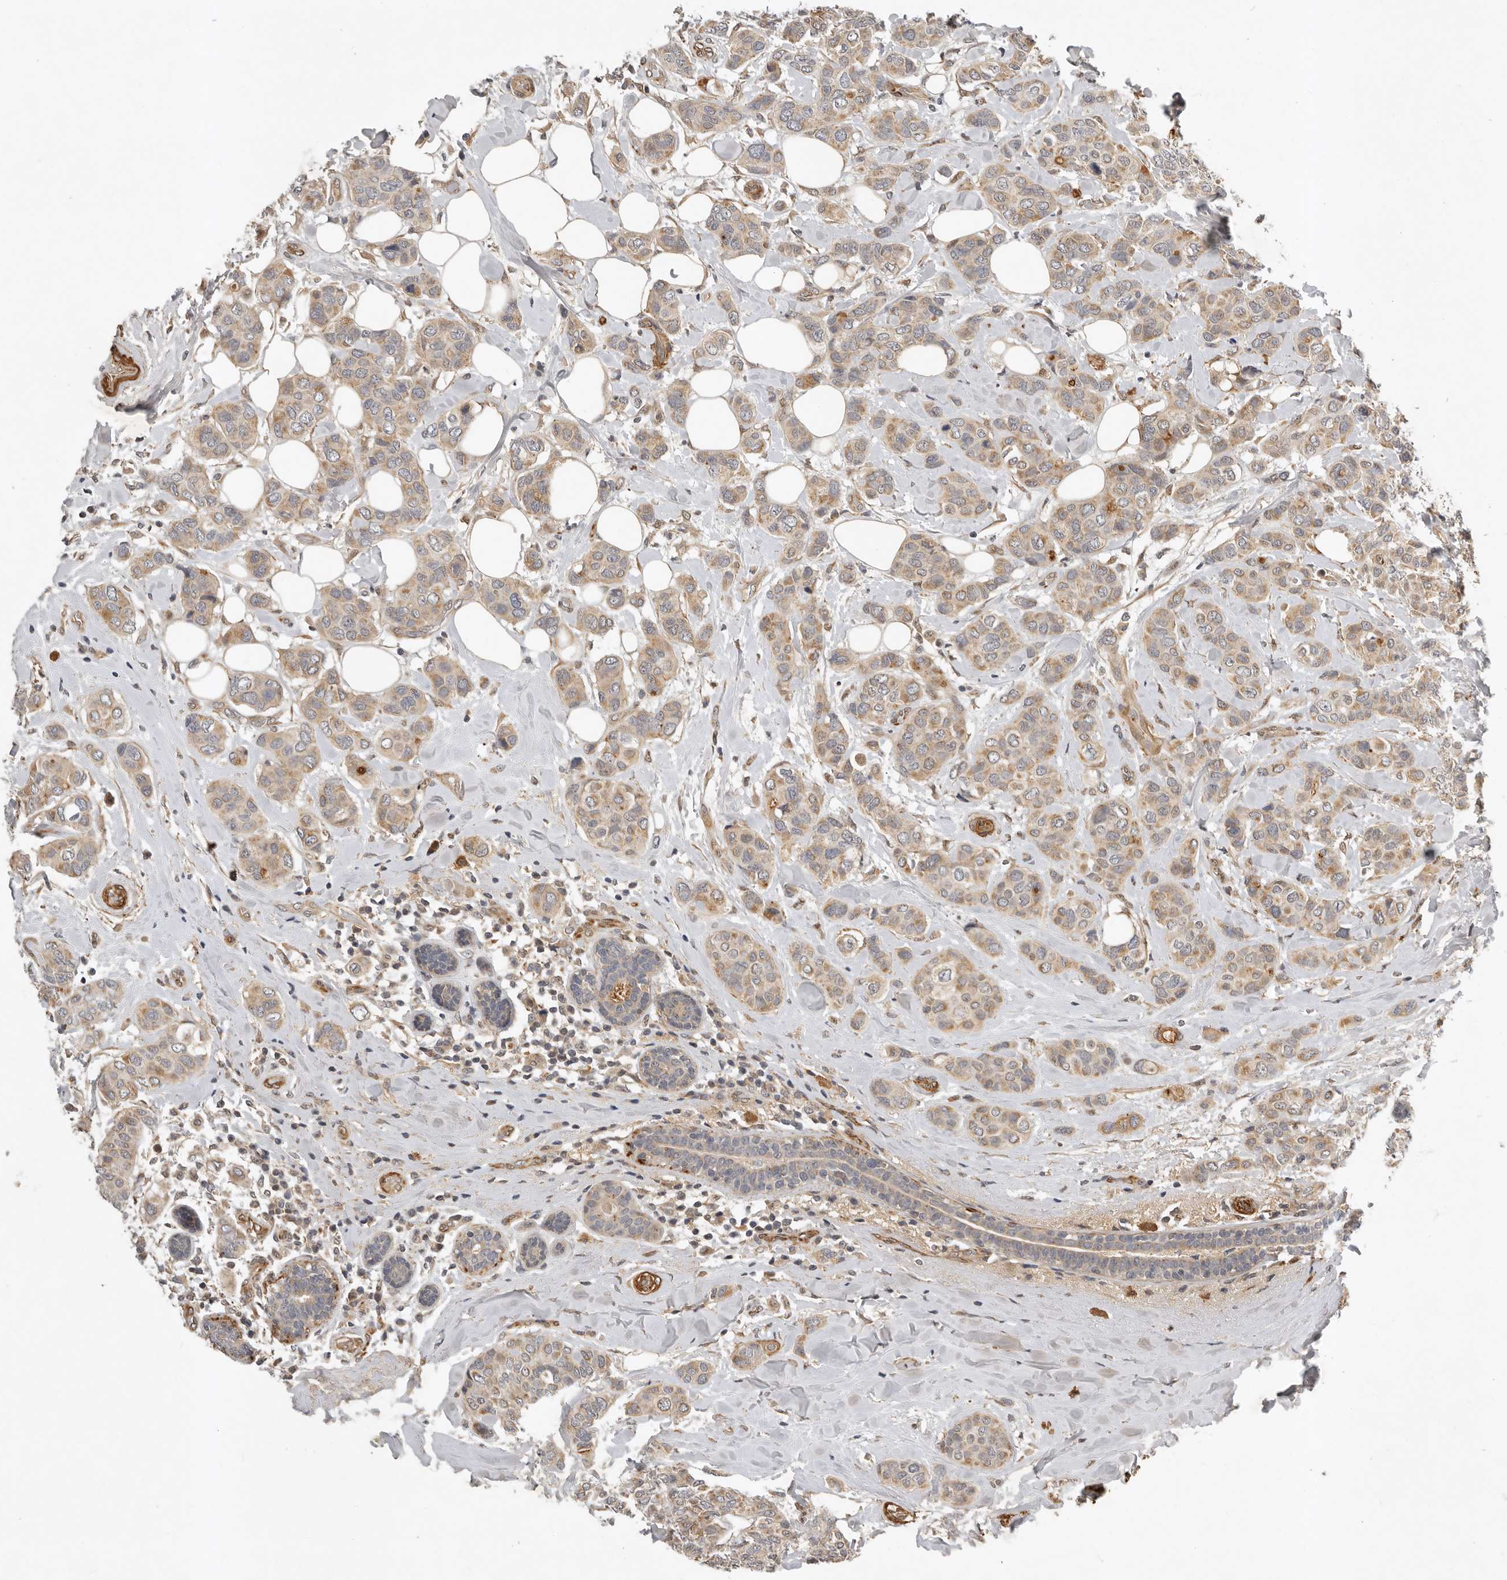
{"staining": {"intensity": "weak", "quantity": ">75%", "location": "cytoplasmic/membranous"}, "tissue": "breast cancer", "cell_type": "Tumor cells", "image_type": "cancer", "snomed": [{"axis": "morphology", "description": "Lobular carcinoma"}, {"axis": "topography", "description": "Breast"}], "caption": "This image demonstrates immunohistochemistry (IHC) staining of human breast cancer, with low weak cytoplasmic/membranous expression in approximately >75% of tumor cells.", "gene": "RNF157", "patient": {"sex": "female", "age": 51}}